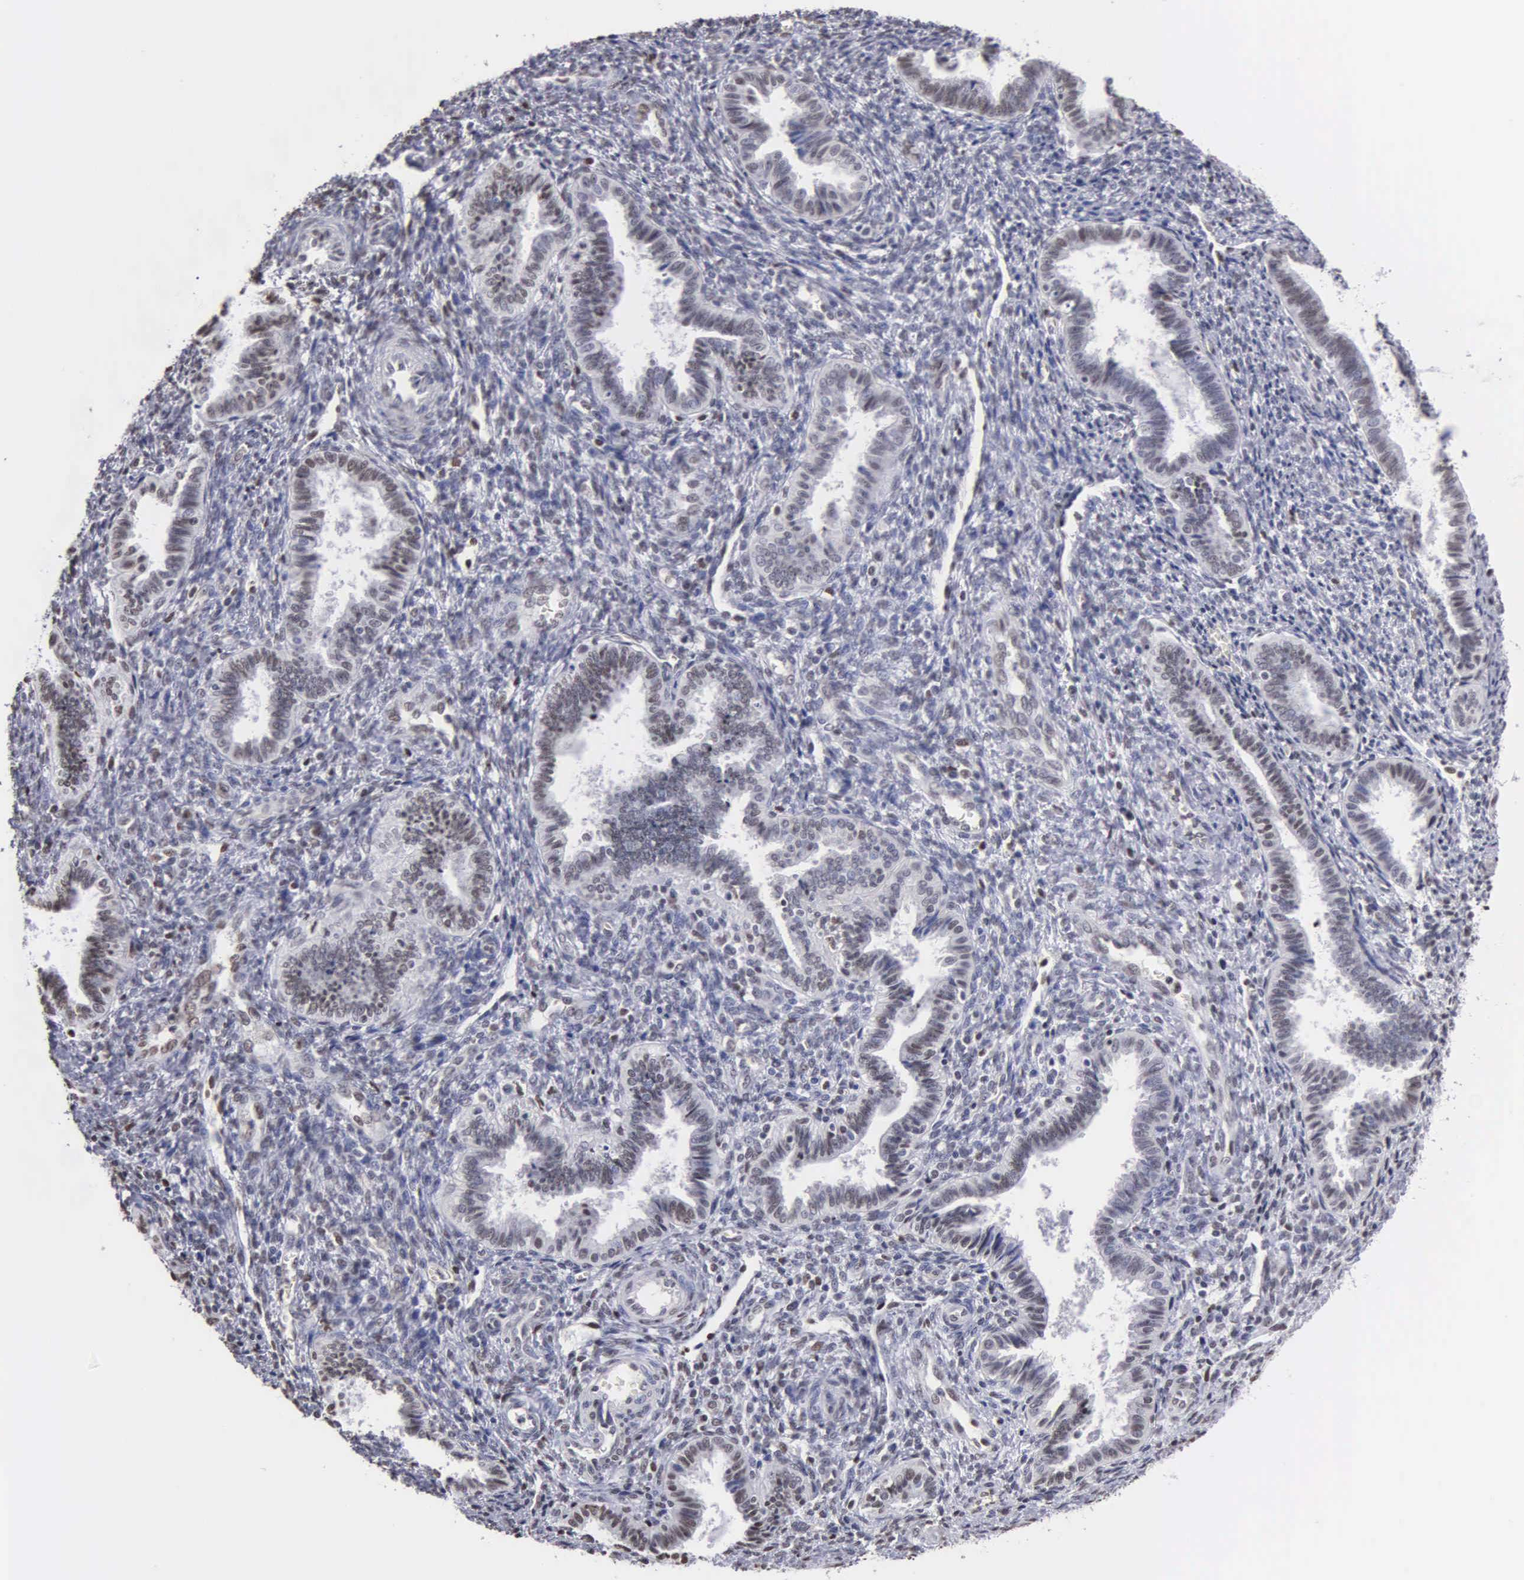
{"staining": {"intensity": "moderate", "quantity": "25%-75%", "location": "nuclear"}, "tissue": "endometrium", "cell_type": "Cells in endometrial stroma", "image_type": "normal", "snomed": [{"axis": "morphology", "description": "Normal tissue, NOS"}, {"axis": "topography", "description": "Endometrium"}], "caption": "Protein analysis of benign endometrium exhibits moderate nuclear positivity in about 25%-75% of cells in endometrial stroma.", "gene": "CCNG1", "patient": {"sex": "female", "age": 36}}